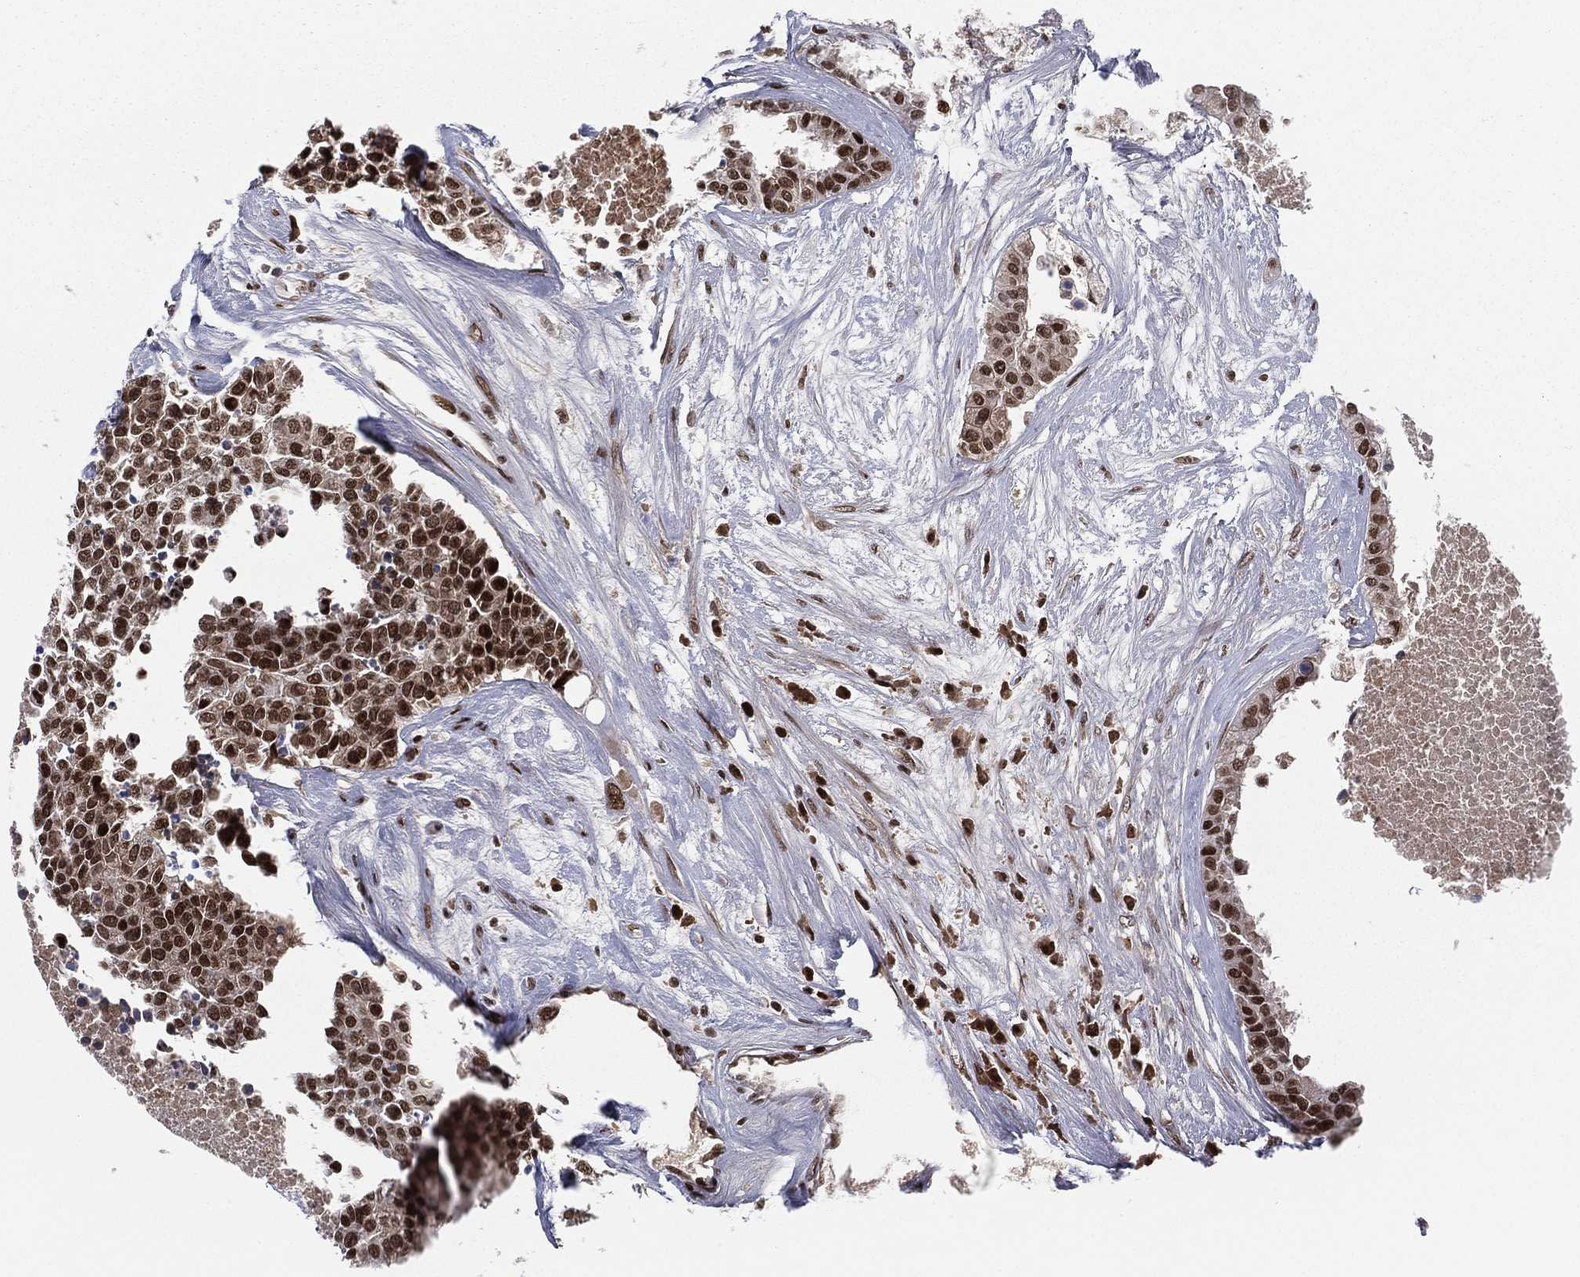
{"staining": {"intensity": "strong", "quantity": ">75%", "location": "nuclear"}, "tissue": "carcinoid", "cell_type": "Tumor cells", "image_type": "cancer", "snomed": [{"axis": "morphology", "description": "Carcinoid, malignant, NOS"}, {"axis": "topography", "description": "Colon"}], "caption": "The photomicrograph displays immunohistochemical staining of carcinoid. There is strong nuclear positivity is appreciated in about >75% of tumor cells.", "gene": "RTF1", "patient": {"sex": "male", "age": 81}}